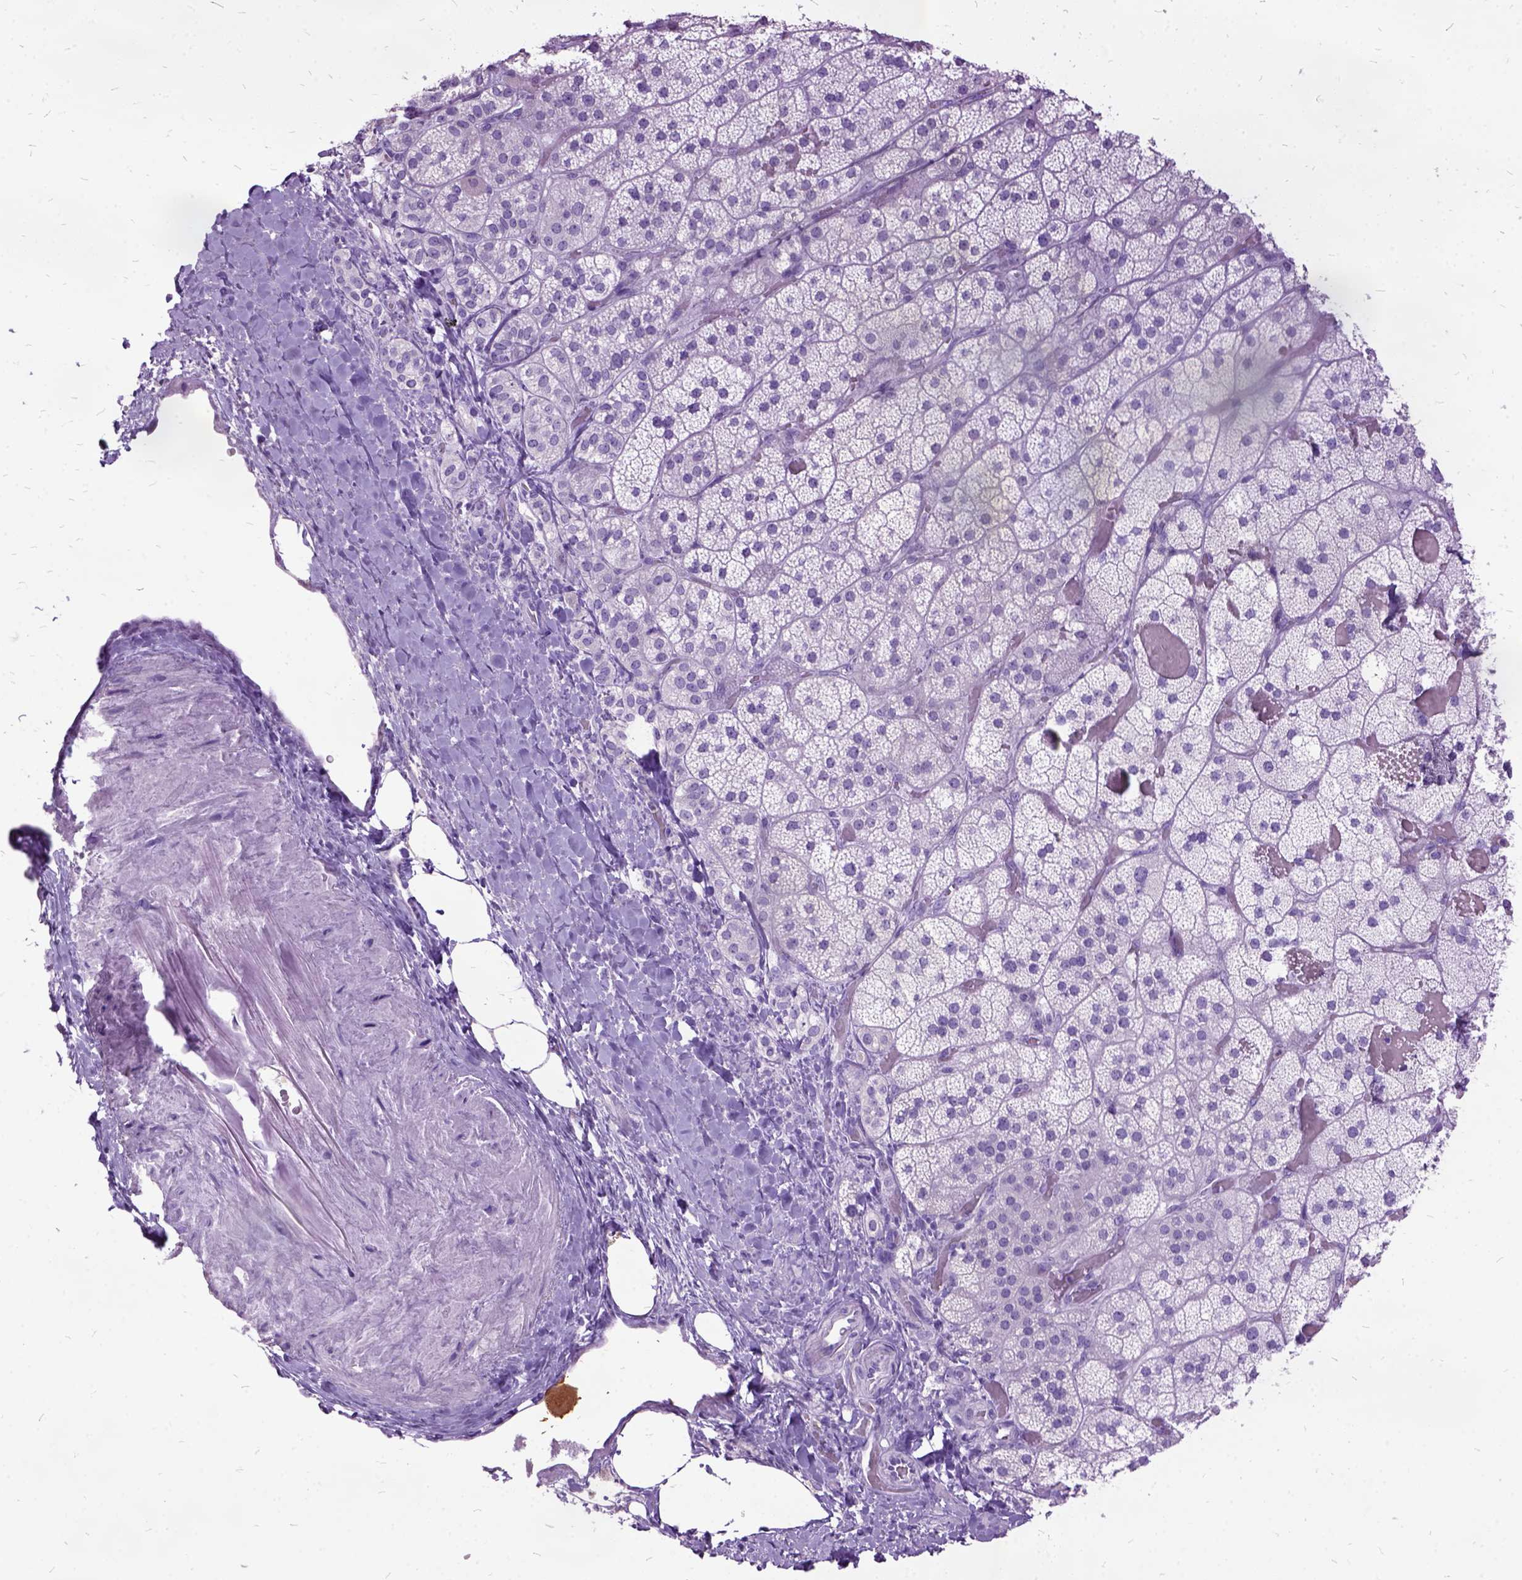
{"staining": {"intensity": "negative", "quantity": "none", "location": "none"}, "tissue": "adrenal gland", "cell_type": "Glandular cells", "image_type": "normal", "snomed": [{"axis": "morphology", "description": "Normal tissue, NOS"}, {"axis": "topography", "description": "Adrenal gland"}], "caption": "The image exhibits no staining of glandular cells in benign adrenal gland.", "gene": "MME", "patient": {"sex": "male", "age": 57}}